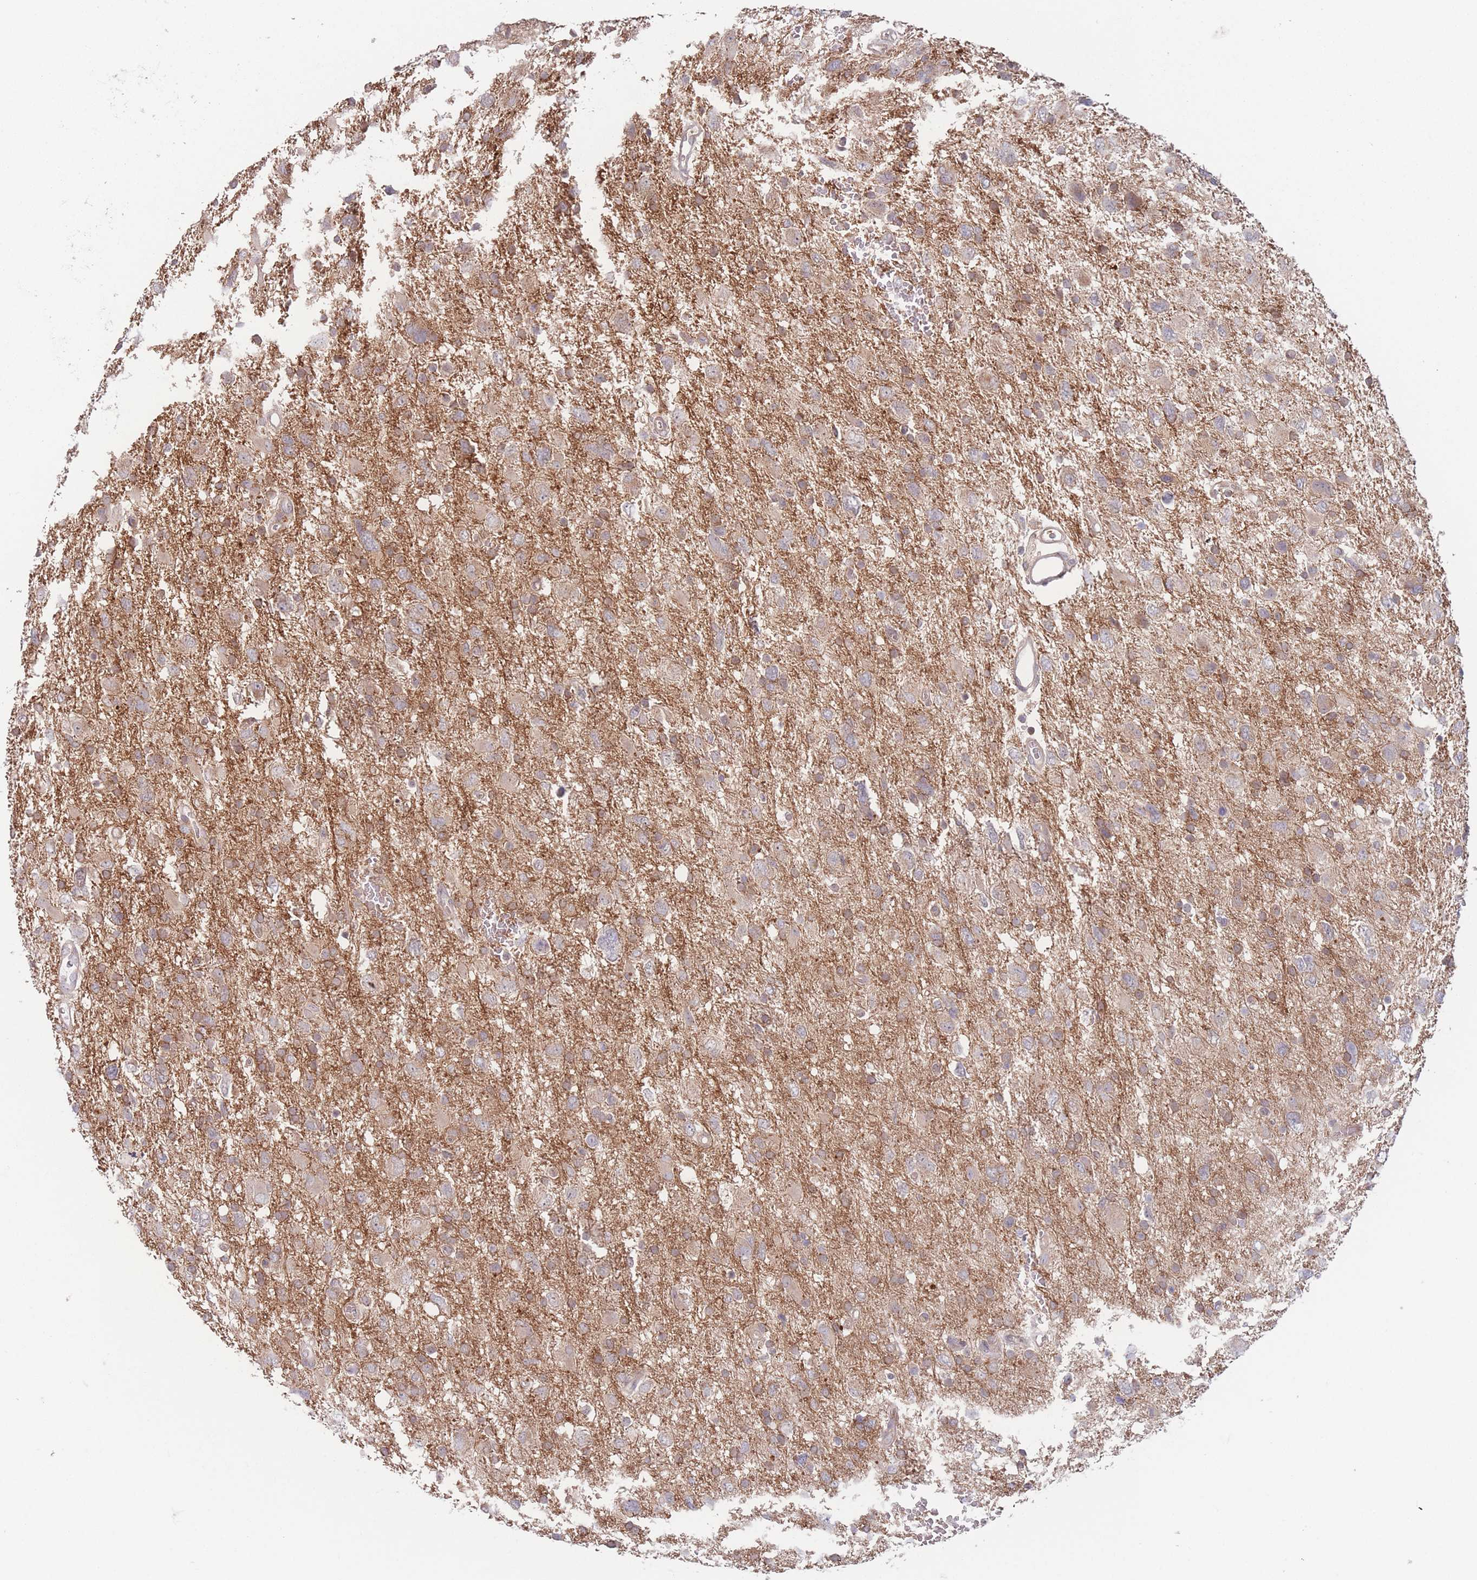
{"staining": {"intensity": "weak", "quantity": ">75%", "location": "cytoplasmic/membranous"}, "tissue": "glioma", "cell_type": "Tumor cells", "image_type": "cancer", "snomed": [{"axis": "morphology", "description": "Glioma, malignant, High grade"}, {"axis": "topography", "description": "Brain"}], "caption": "Immunohistochemical staining of human malignant high-grade glioma shows low levels of weak cytoplasmic/membranous protein positivity in about >75% of tumor cells.", "gene": "PPM1A", "patient": {"sex": "male", "age": 61}}